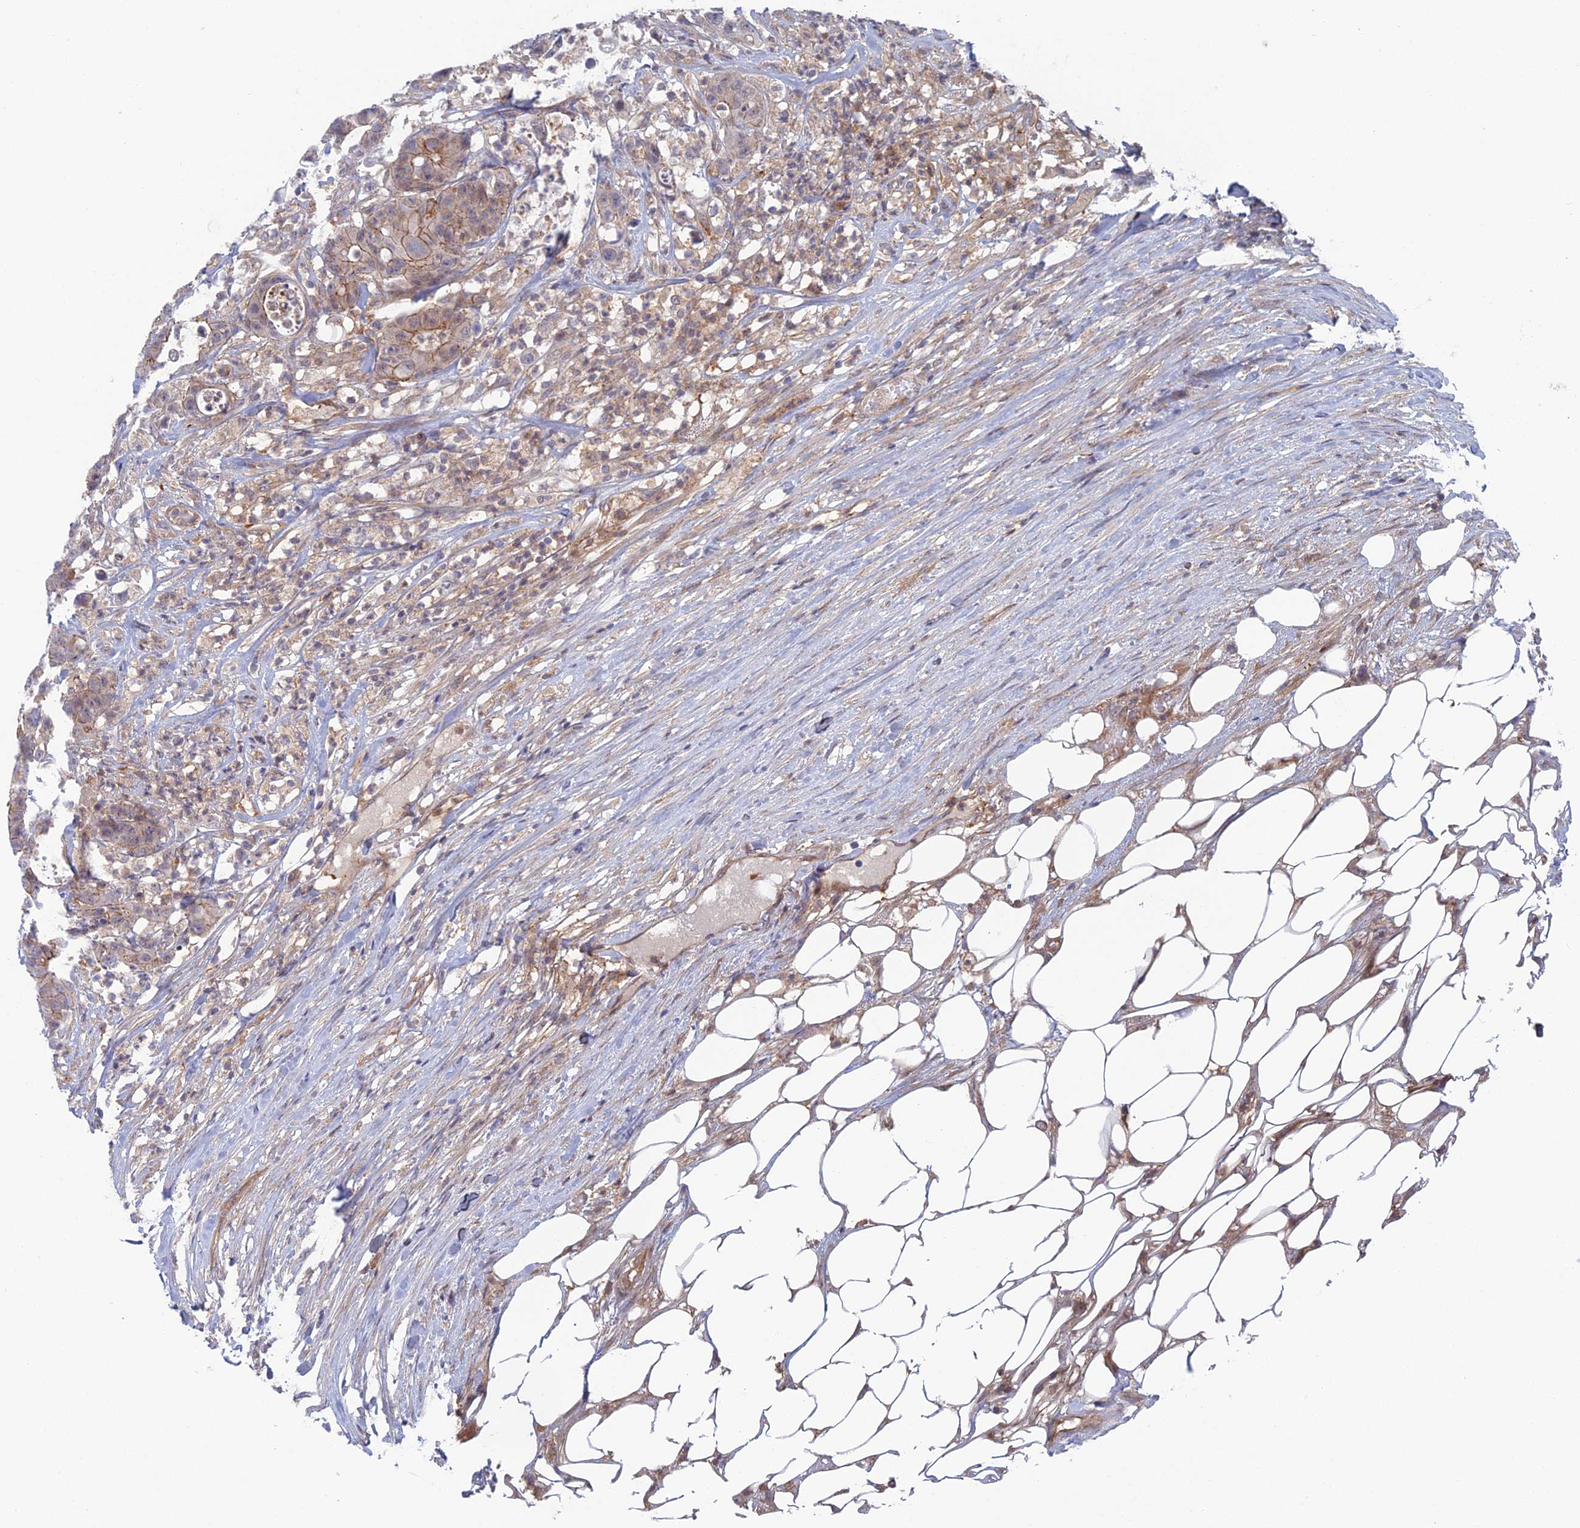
{"staining": {"intensity": "moderate", "quantity": ">75%", "location": "cytoplasmic/membranous"}, "tissue": "colorectal cancer", "cell_type": "Tumor cells", "image_type": "cancer", "snomed": [{"axis": "morphology", "description": "Adenocarcinoma, NOS"}, {"axis": "topography", "description": "Colon"}], "caption": "Human colorectal cancer stained with a protein marker shows moderate staining in tumor cells.", "gene": "ABHD1", "patient": {"sex": "female", "age": 84}}